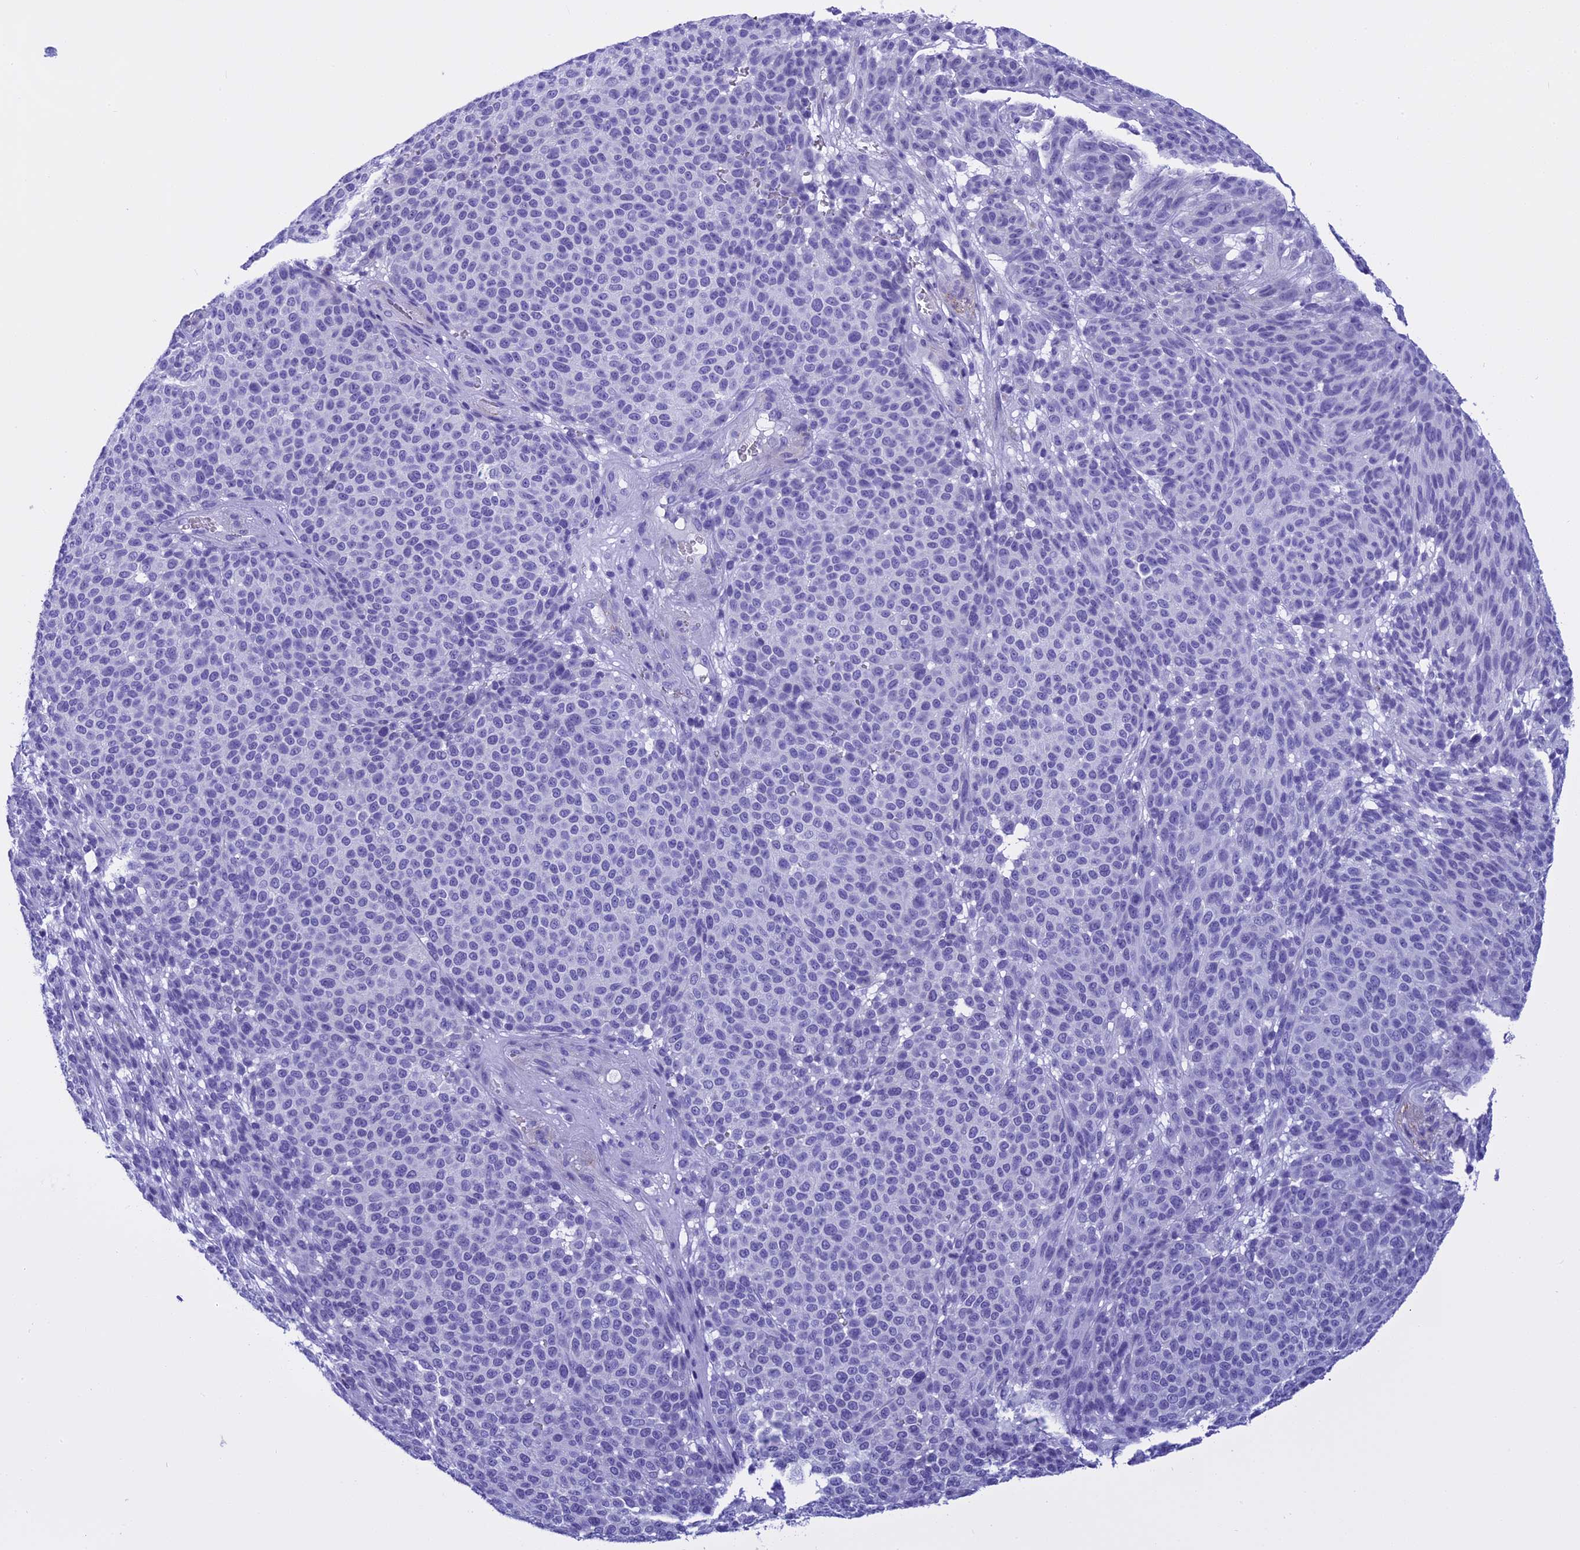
{"staining": {"intensity": "negative", "quantity": "none", "location": "none"}, "tissue": "melanoma", "cell_type": "Tumor cells", "image_type": "cancer", "snomed": [{"axis": "morphology", "description": "Malignant melanoma, NOS"}, {"axis": "topography", "description": "Skin"}], "caption": "Human melanoma stained for a protein using IHC shows no expression in tumor cells.", "gene": "KCTD14", "patient": {"sex": "male", "age": 49}}